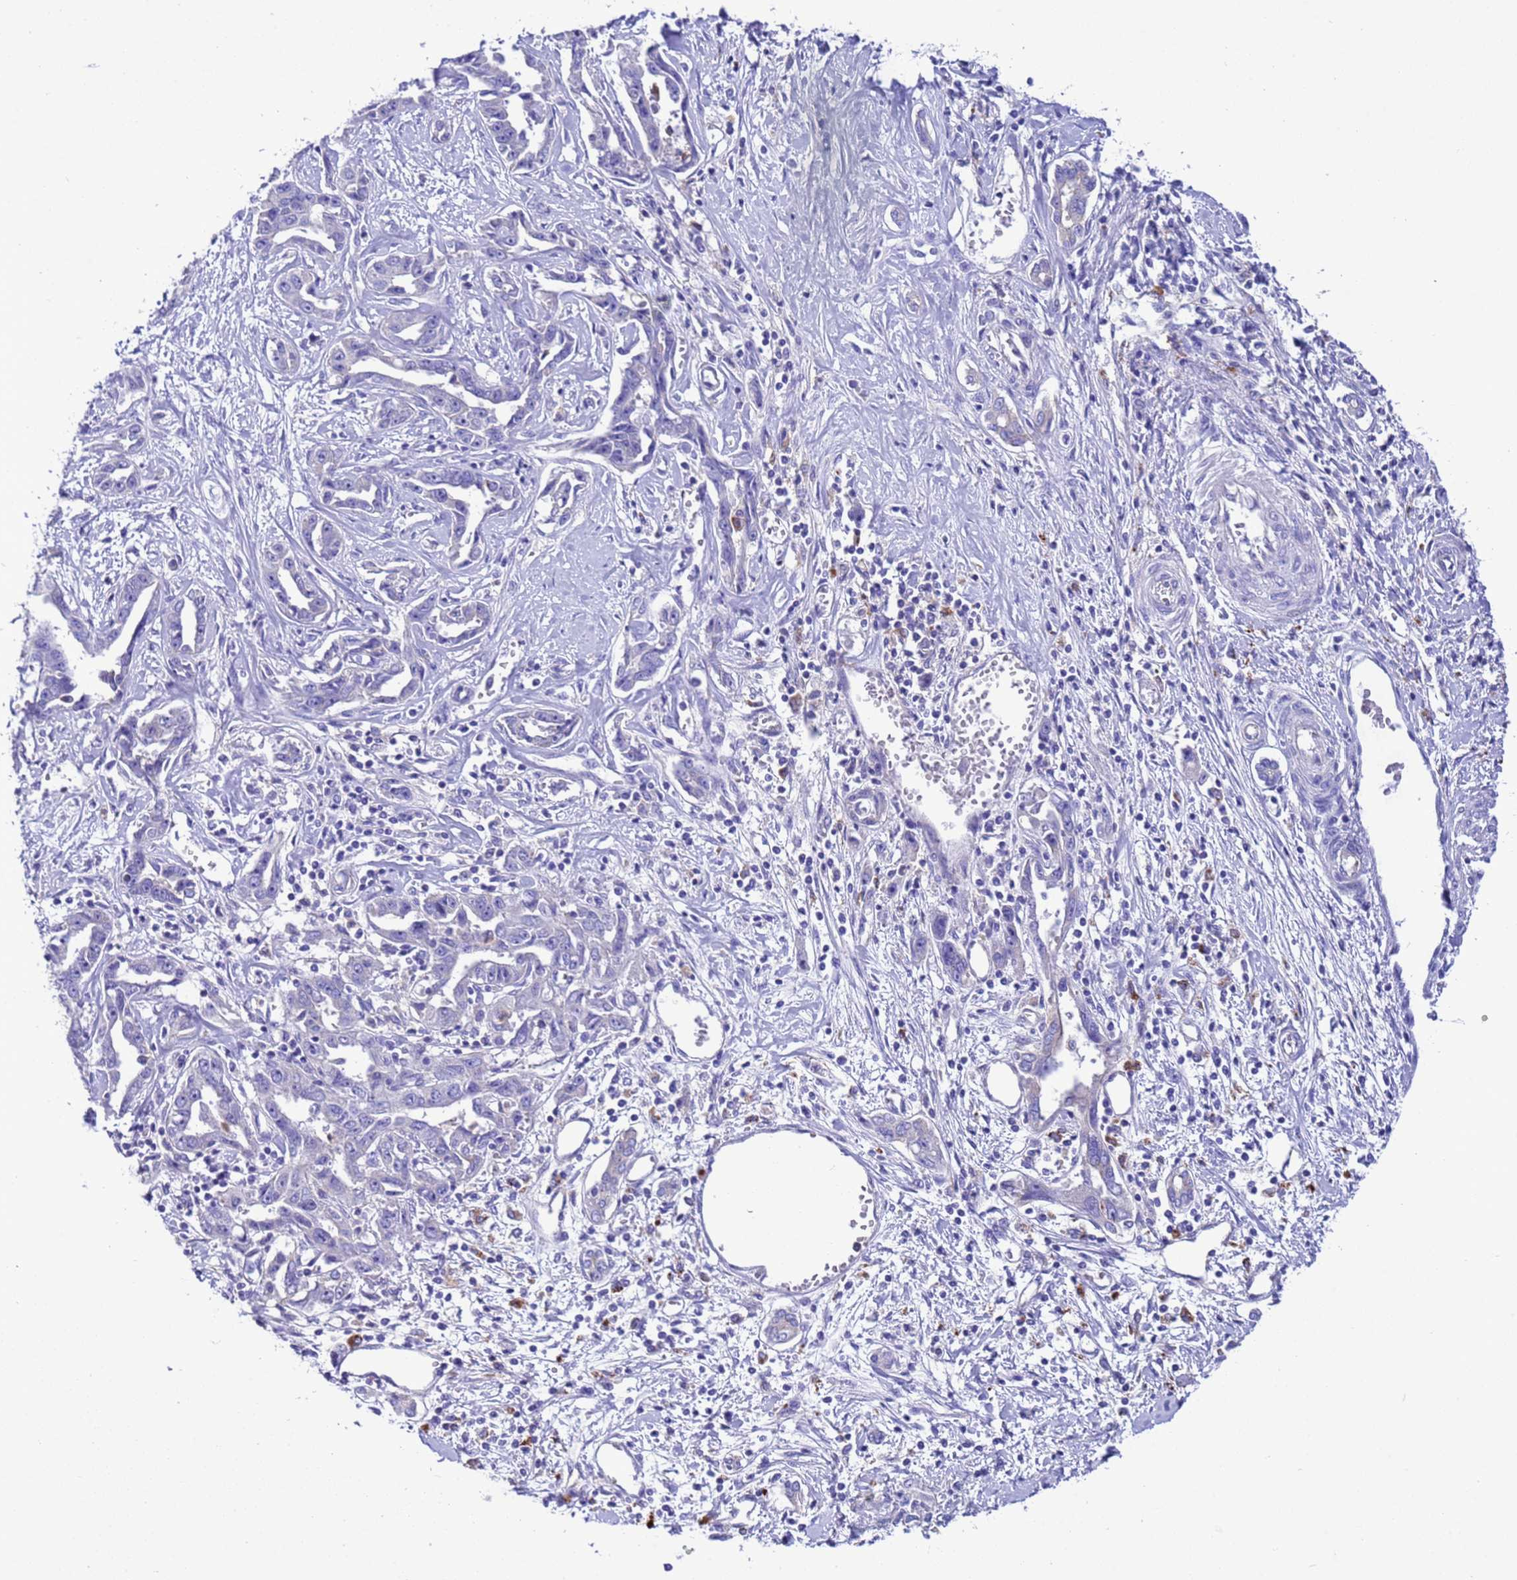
{"staining": {"intensity": "negative", "quantity": "none", "location": "none"}, "tissue": "liver cancer", "cell_type": "Tumor cells", "image_type": "cancer", "snomed": [{"axis": "morphology", "description": "Cholangiocarcinoma"}, {"axis": "topography", "description": "Liver"}], "caption": "This is an immunohistochemistry (IHC) micrograph of liver cancer. There is no positivity in tumor cells.", "gene": "KICS2", "patient": {"sex": "male", "age": 59}}